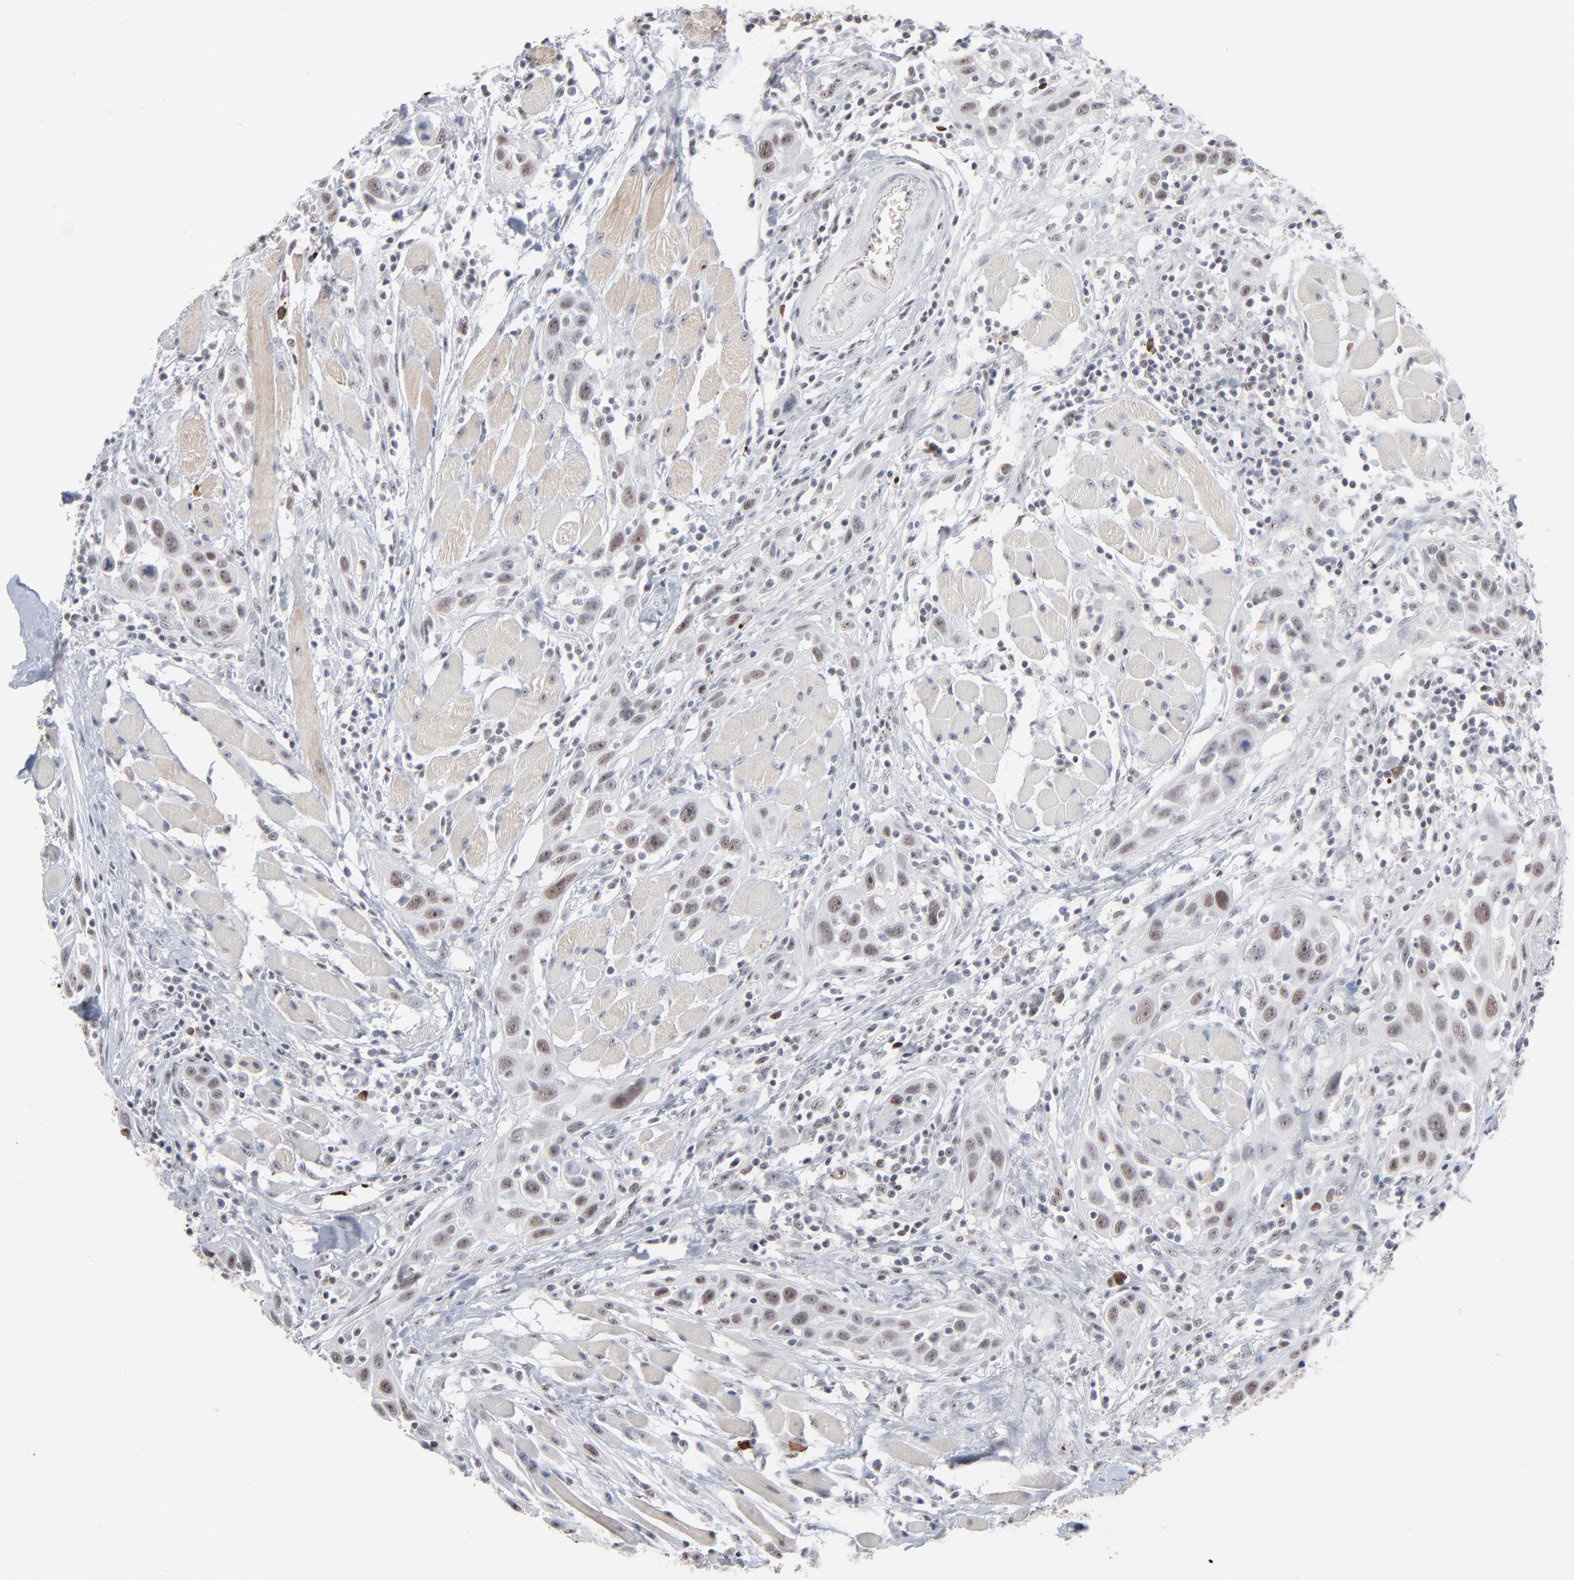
{"staining": {"intensity": "moderate", "quantity": ">75%", "location": "nuclear"}, "tissue": "head and neck cancer", "cell_type": "Tumor cells", "image_type": "cancer", "snomed": [{"axis": "morphology", "description": "Squamous cell carcinoma, NOS"}, {"axis": "topography", "description": "Oral tissue"}, {"axis": "topography", "description": "Head-Neck"}], "caption": "IHC staining of squamous cell carcinoma (head and neck), which demonstrates medium levels of moderate nuclear expression in about >75% of tumor cells indicating moderate nuclear protein positivity. The staining was performed using DAB (brown) for protein detection and nuclei were counterstained in hematoxylin (blue).", "gene": "MPHOSPH6", "patient": {"sex": "female", "age": 50}}